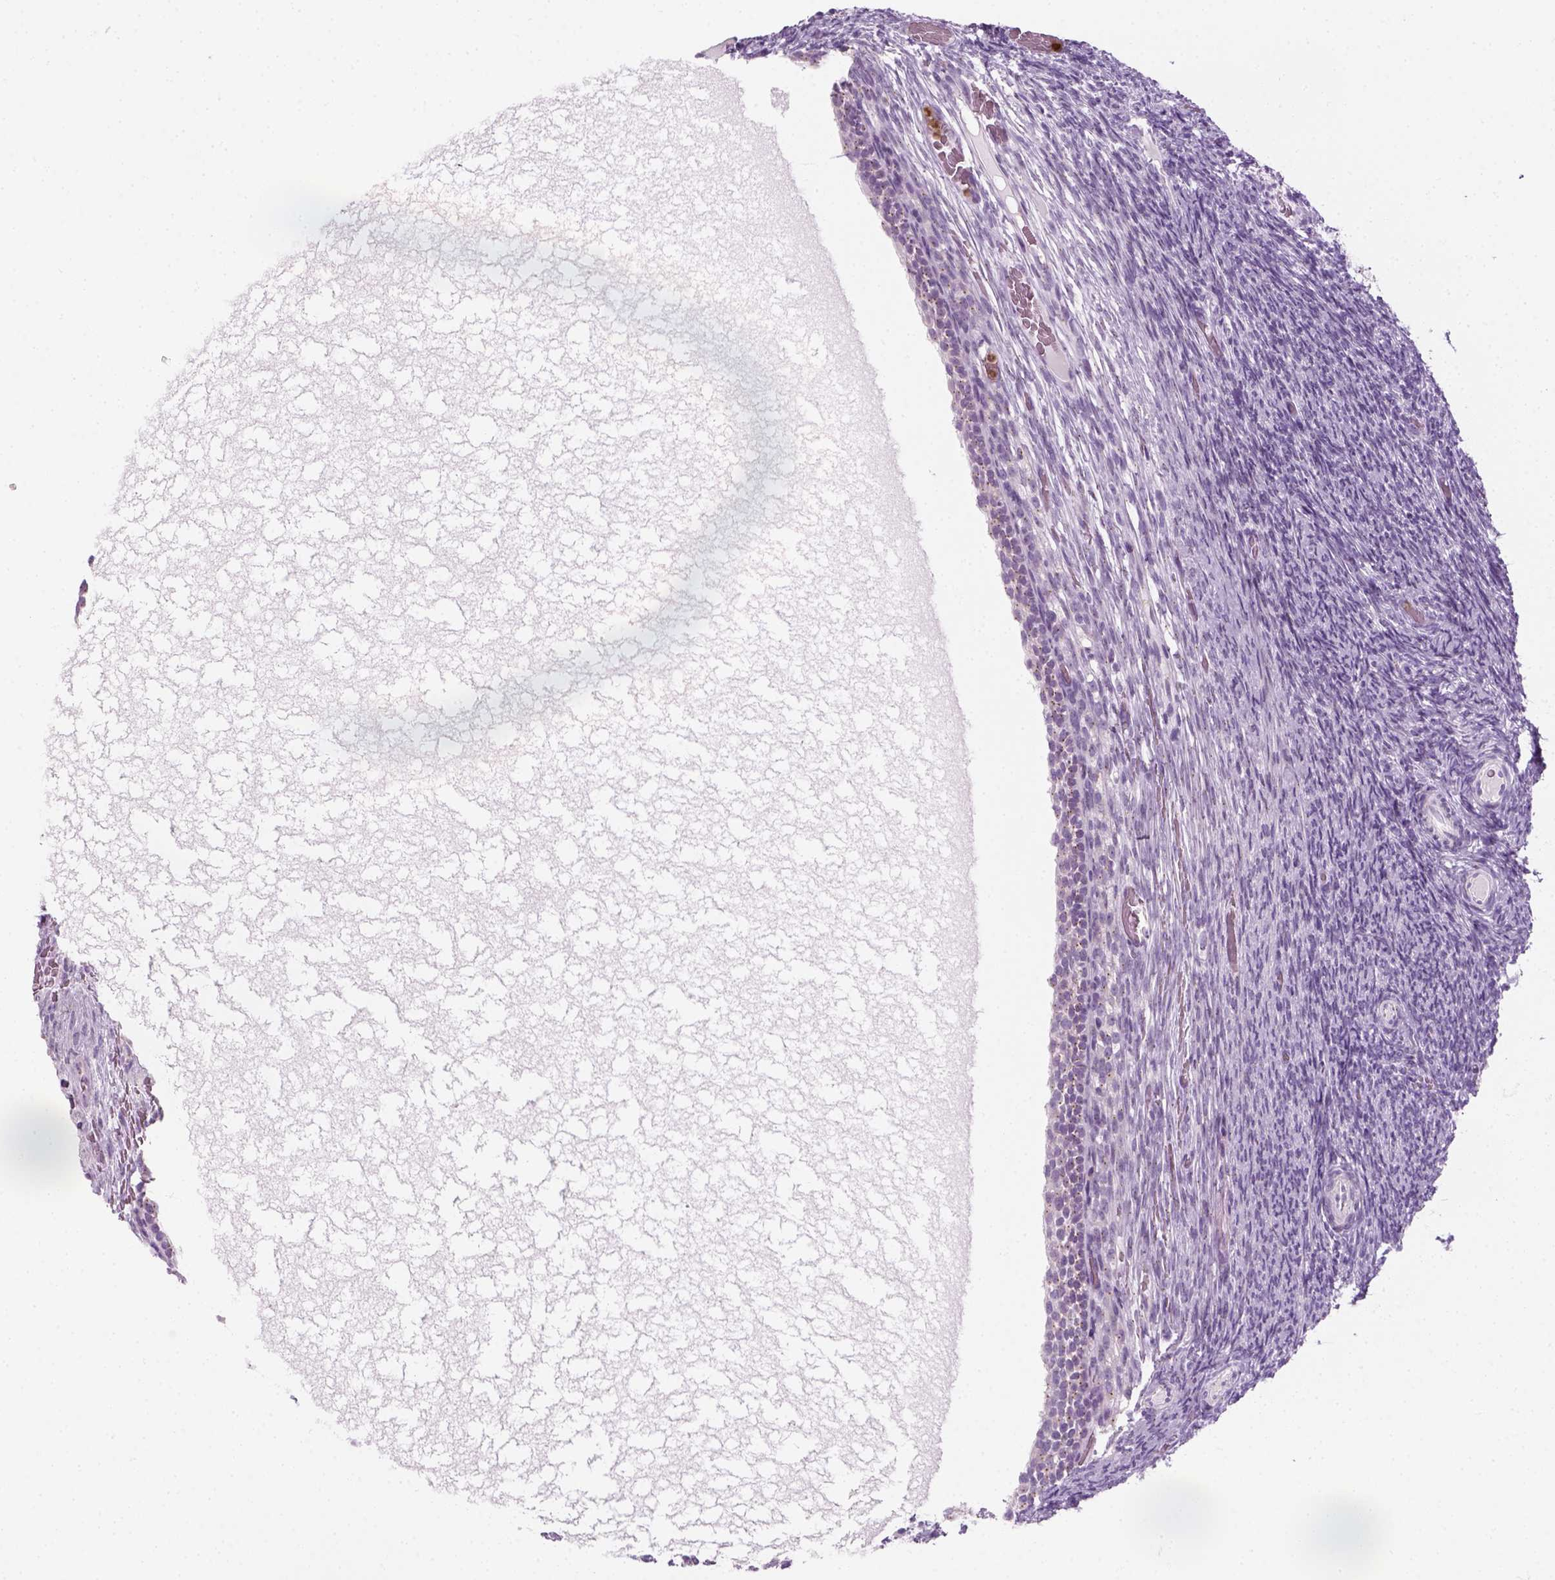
{"staining": {"intensity": "negative", "quantity": "none", "location": "none"}, "tissue": "ovary", "cell_type": "Ovarian stroma cells", "image_type": "normal", "snomed": [{"axis": "morphology", "description": "Normal tissue, NOS"}, {"axis": "topography", "description": "Ovary"}], "caption": "The IHC histopathology image has no significant staining in ovarian stroma cells of ovary.", "gene": "IL4", "patient": {"sex": "female", "age": 34}}